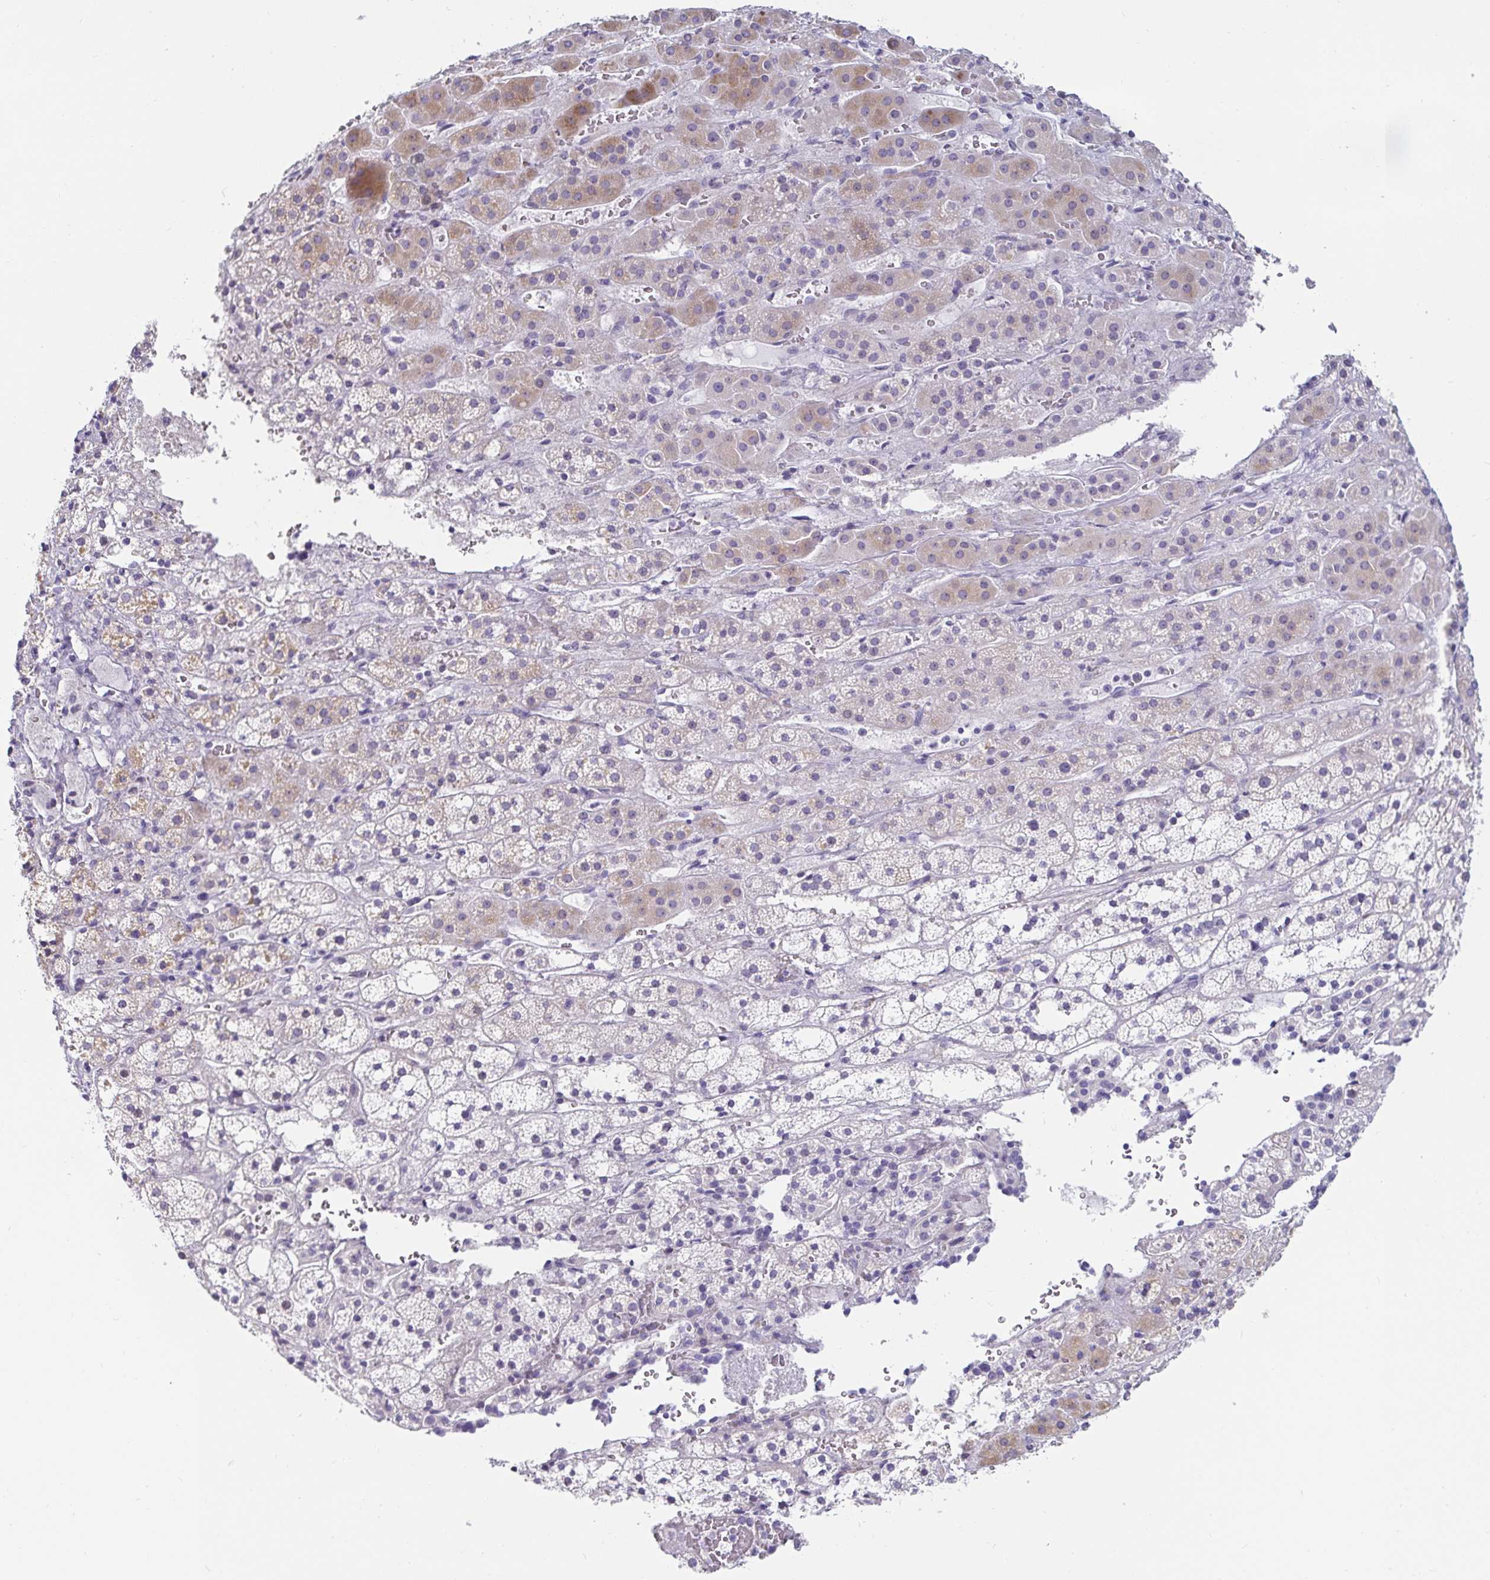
{"staining": {"intensity": "weak", "quantity": "<25%", "location": "cytoplasmic/membranous"}, "tissue": "adrenal gland", "cell_type": "Glandular cells", "image_type": "normal", "snomed": [{"axis": "morphology", "description": "Normal tissue, NOS"}, {"axis": "topography", "description": "Adrenal gland"}], "caption": "Glandular cells are negative for brown protein staining in unremarkable adrenal gland. (Immunohistochemistry (ihc), brightfield microscopy, high magnification).", "gene": "C4orf17", "patient": {"sex": "male", "age": 53}}